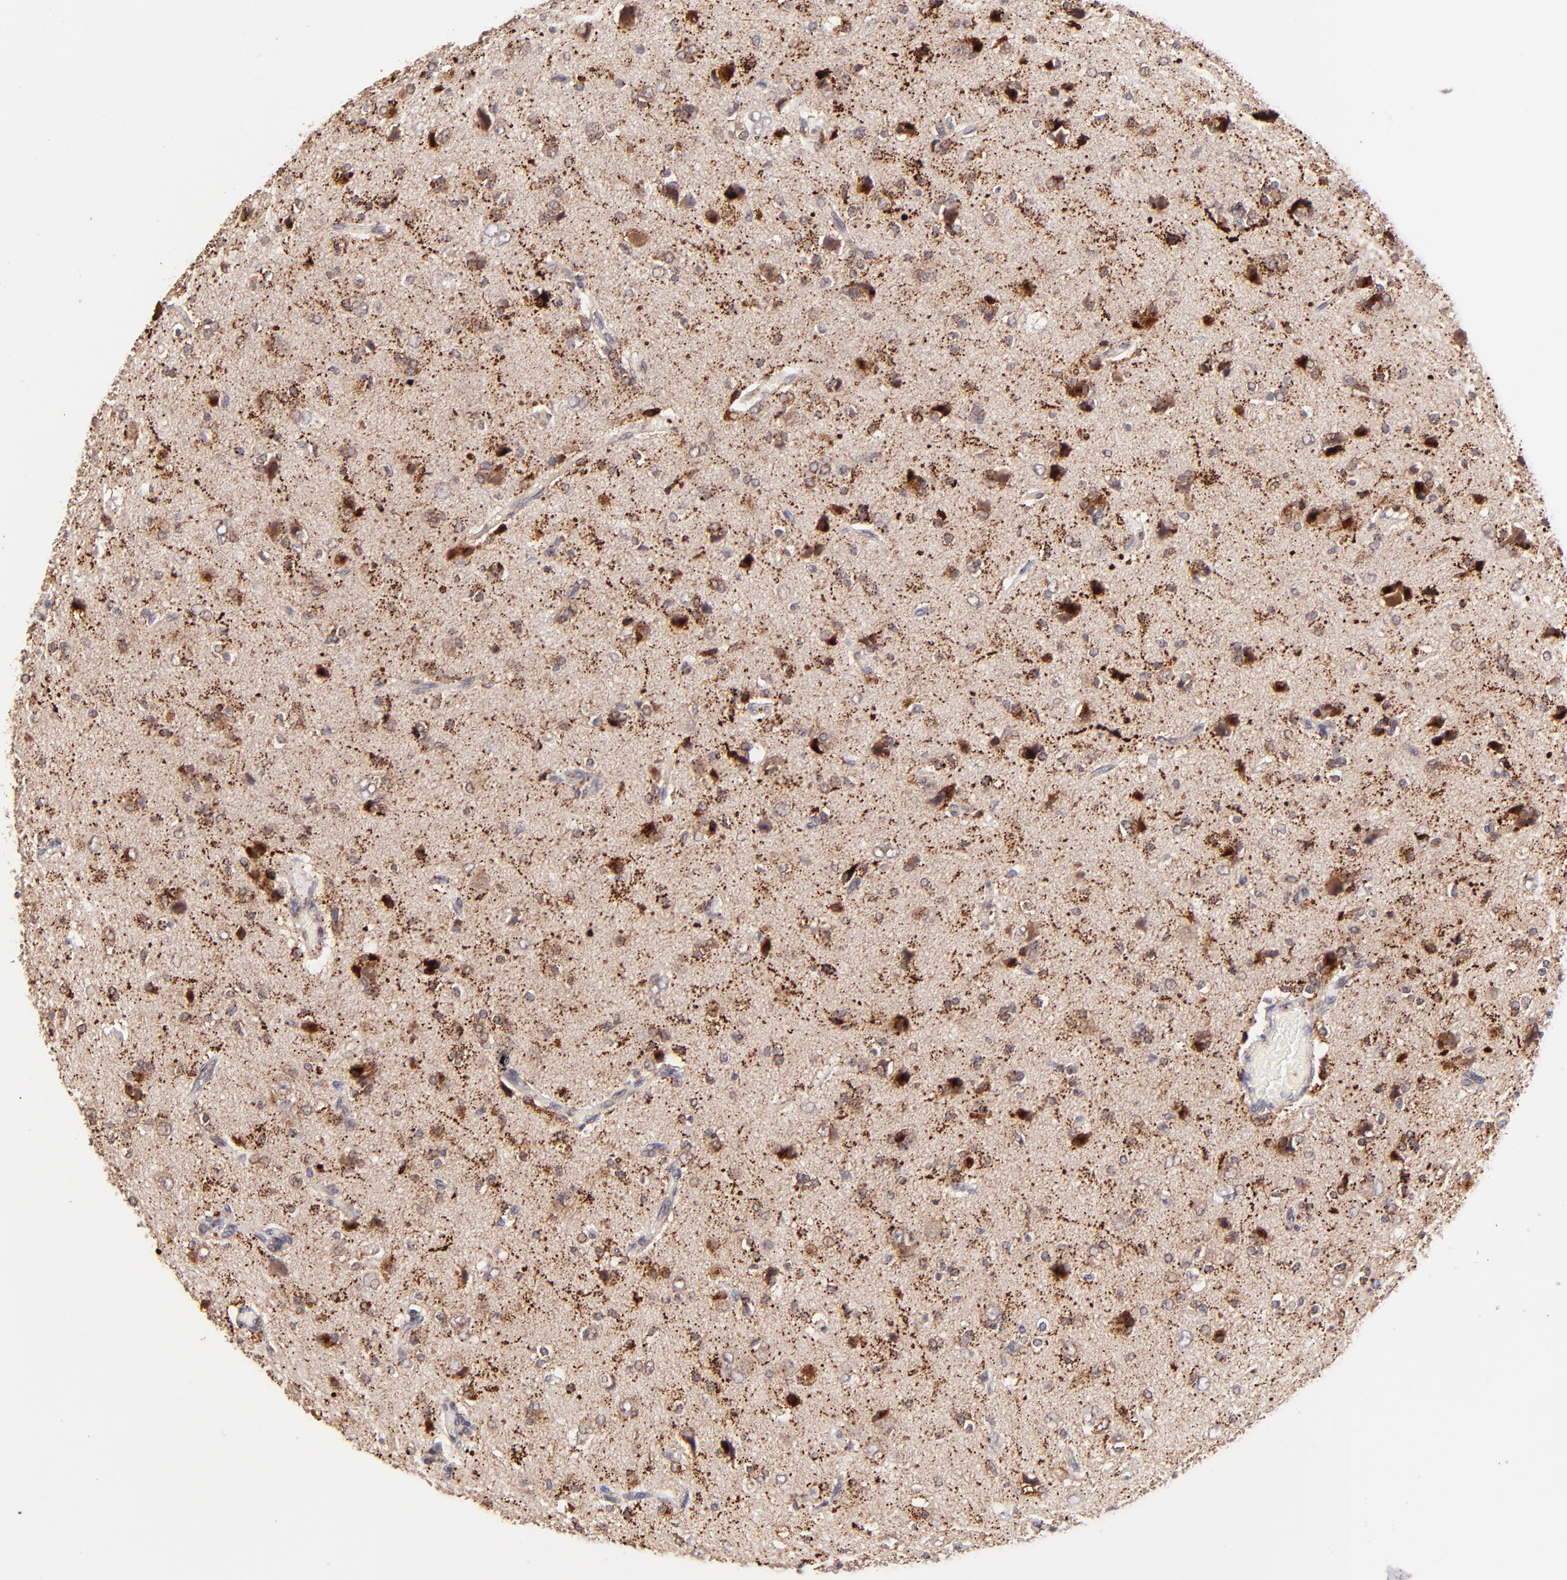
{"staining": {"intensity": "strong", "quantity": ">75%", "location": "cytoplasmic/membranous"}, "tissue": "glioma", "cell_type": "Tumor cells", "image_type": "cancer", "snomed": [{"axis": "morphology", "description": "Glioma, malignant, High grade"}, {"axis": "topography", "description": "Brain"}], "caption": "IHC of malignant high-grade glioma exhibits high levels of strong cytoplasmic/membranous expression in about >75% of tumor cells. The staining was performed using DAB, with brown indicating positive protein expression. Nuclei are stained blue with hematoxylin.", "gene": "SPARC", "patient": {"sex": "male", "age": 47}}